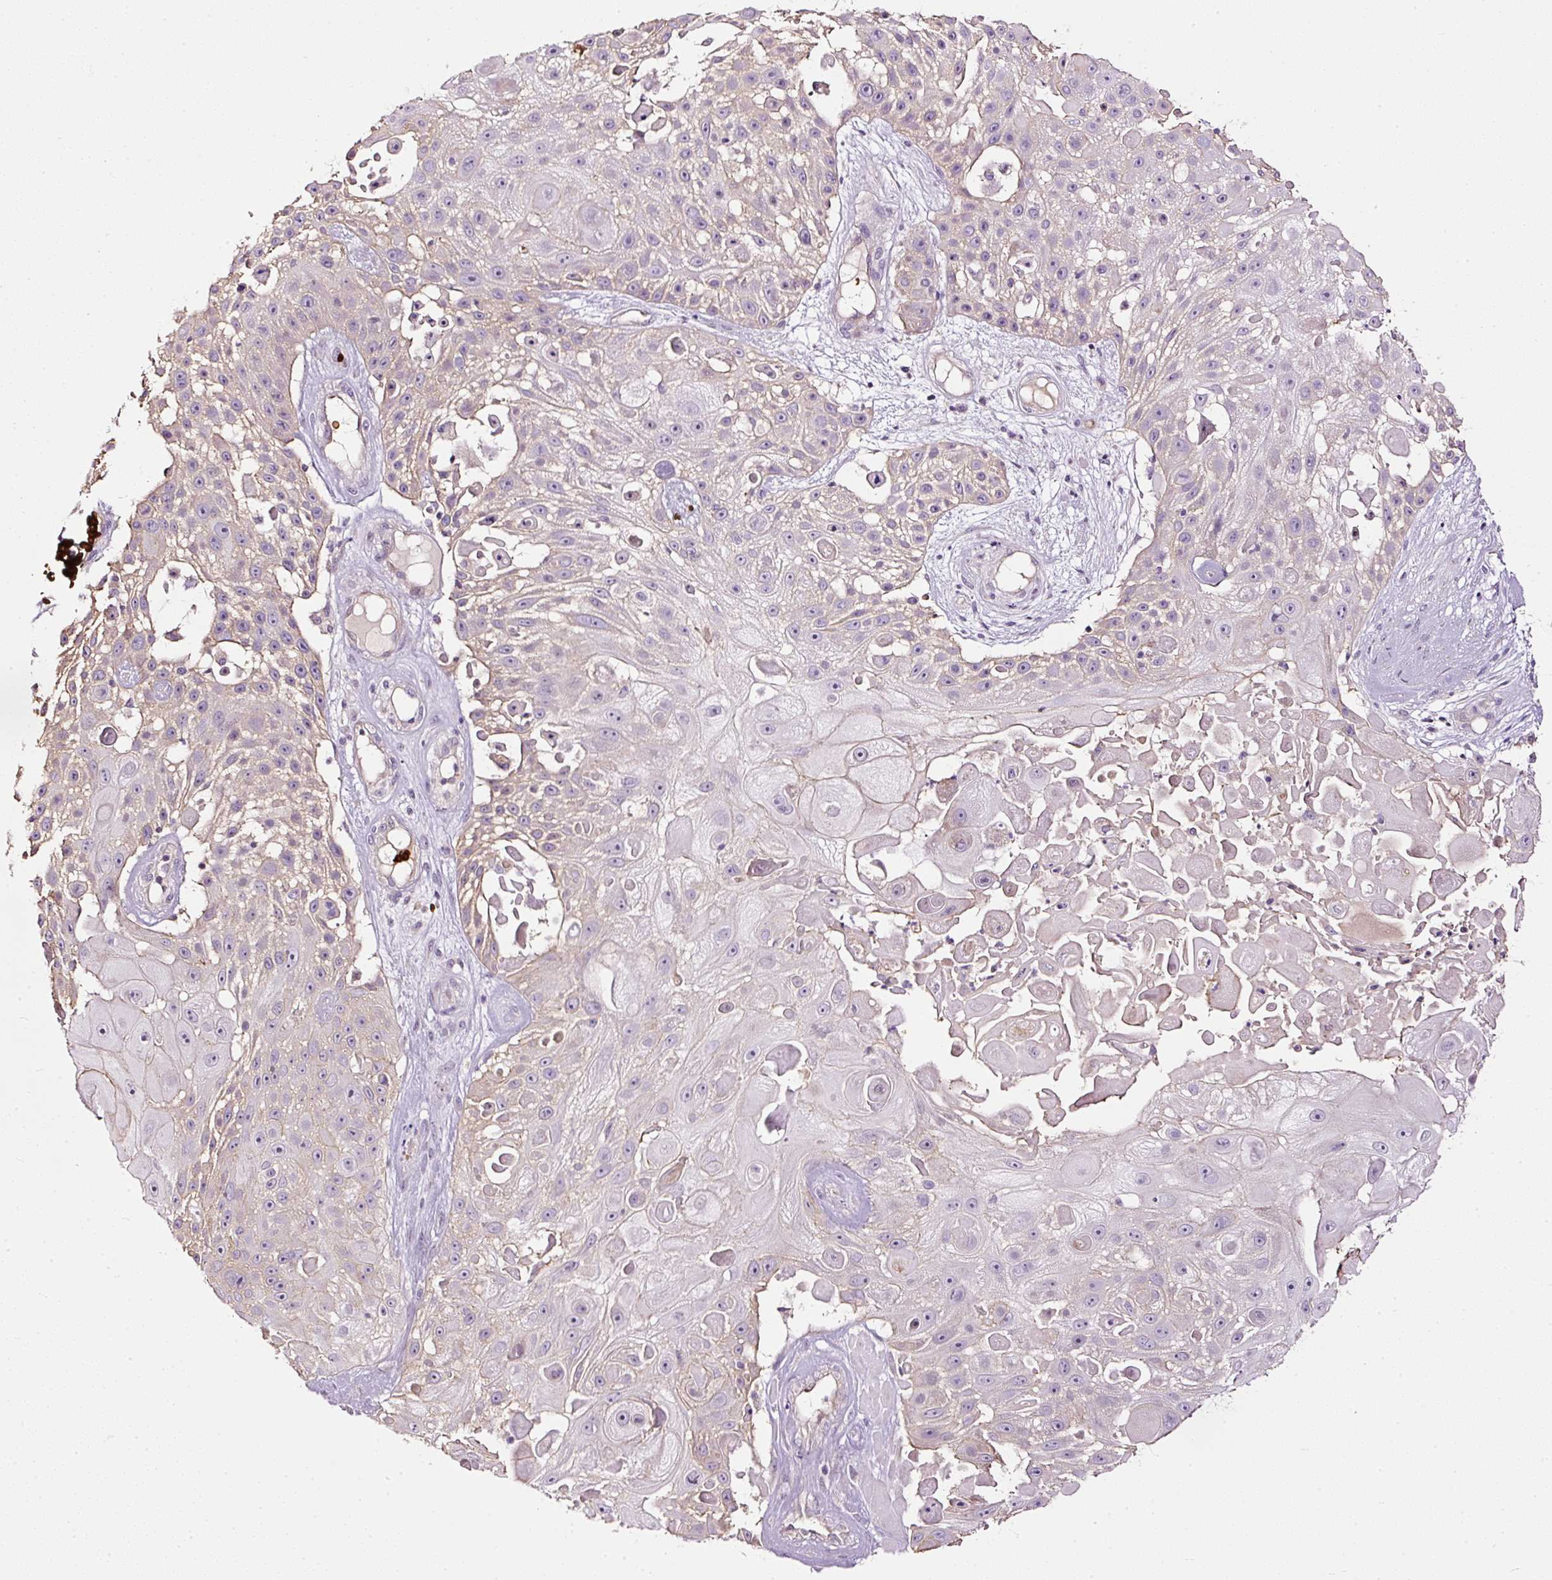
{"staining": {"intensity": "weak", "quantity": "<25%", "location": "cytoplasmic/membranous"}, "tissue": "skin cancer", "cell_type": "Tumor cells", "image_type": "cancer", "snomed": [{"axis": "morphology", "description": "Squamous cell carcinoma, NOS"}, {"axis": "topography", "description": "Skin"}], "caption": "Tumor cells show no significant protein positivity in skin squamous cell carcinoma. Brightfield microscopy of immunohistochemistry (IHC) stained with DAB (brown) and hematoxylin (blue), captured at high magnification.", "gene": "USHBP1", "patient": {"sex": "female", "age": 86}}